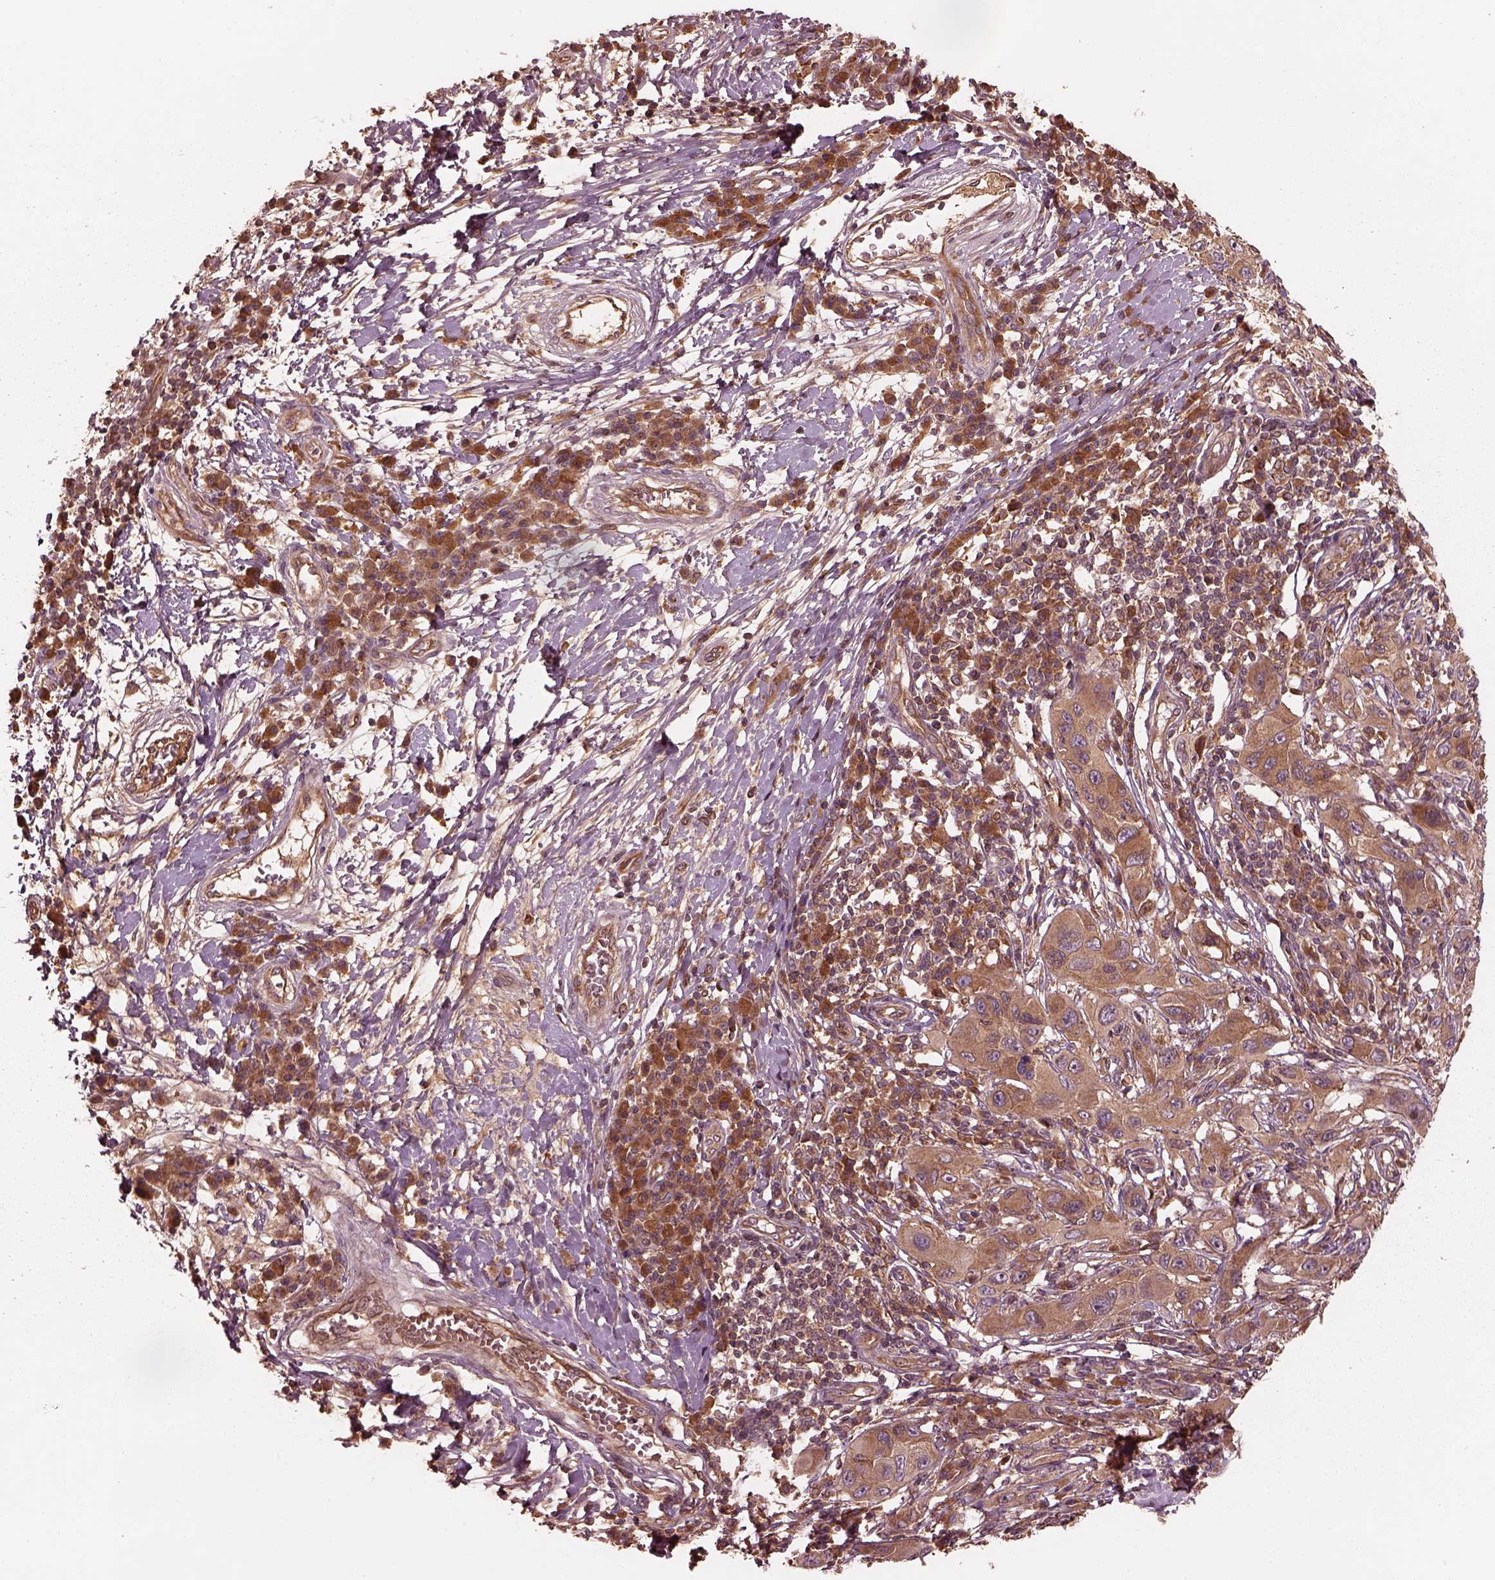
{"staining": {"intensity": "weak", "quantity": ">75%", "location": "cytoplasmic/membranous"}, "tissue": "melanoma", "cell_type": "Tumor cells", "image_type": "cancer", "snomed": [{"axis": "morphology", "description": "Malignant melanoma, NOS"}, {"axis": "topography", "description": "Skin"}], "caption": "A photomicrograph showing weak cytoplasmic/membranous staining in about >75% of tumor cells in melanoma, as visualized by brown immunohistochemical staining.", "gene": "PIK3R2", "patient": {"sex": "male", "age": 53}}